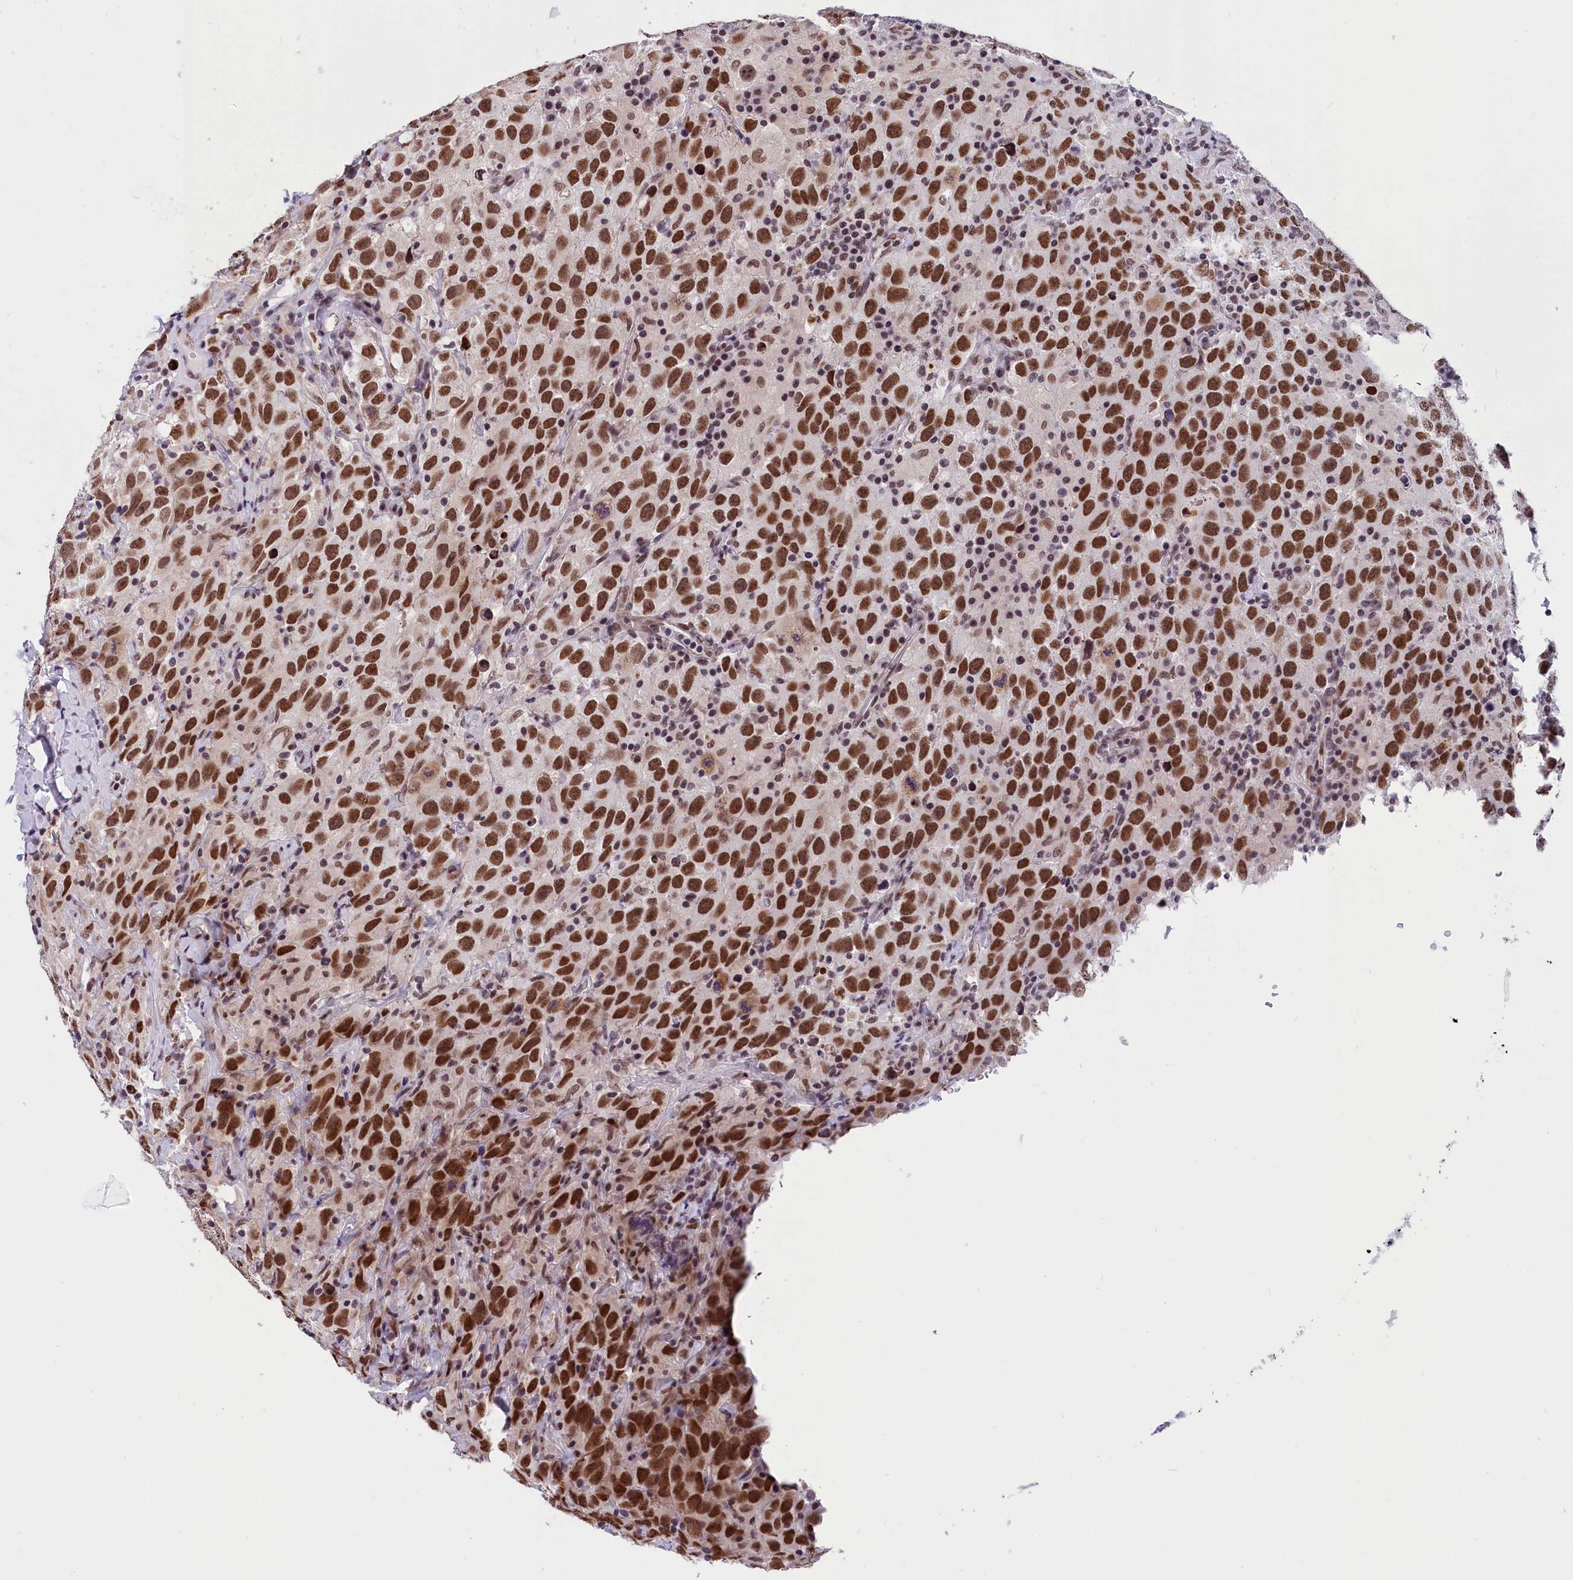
{"staining": {"intensity": "strong", "quantity": ">75%", "location": "nuclear"}, "tissue": "testis cancer", "cell_type": "Tumor cells", "image_type": "cancer", "snomed": [{"axis": "morphology", "description": "Seminoma, NOS"}, {"axis": "topography", "description": "Testis"}], "caption": "About >75% of tumor cells in testis cancer reveal strong nuclear protein positivity as visualized by brown immunohistochemical staining.", "gene": "CDYL2", "patient": {"sex": "male", "age": 65}}